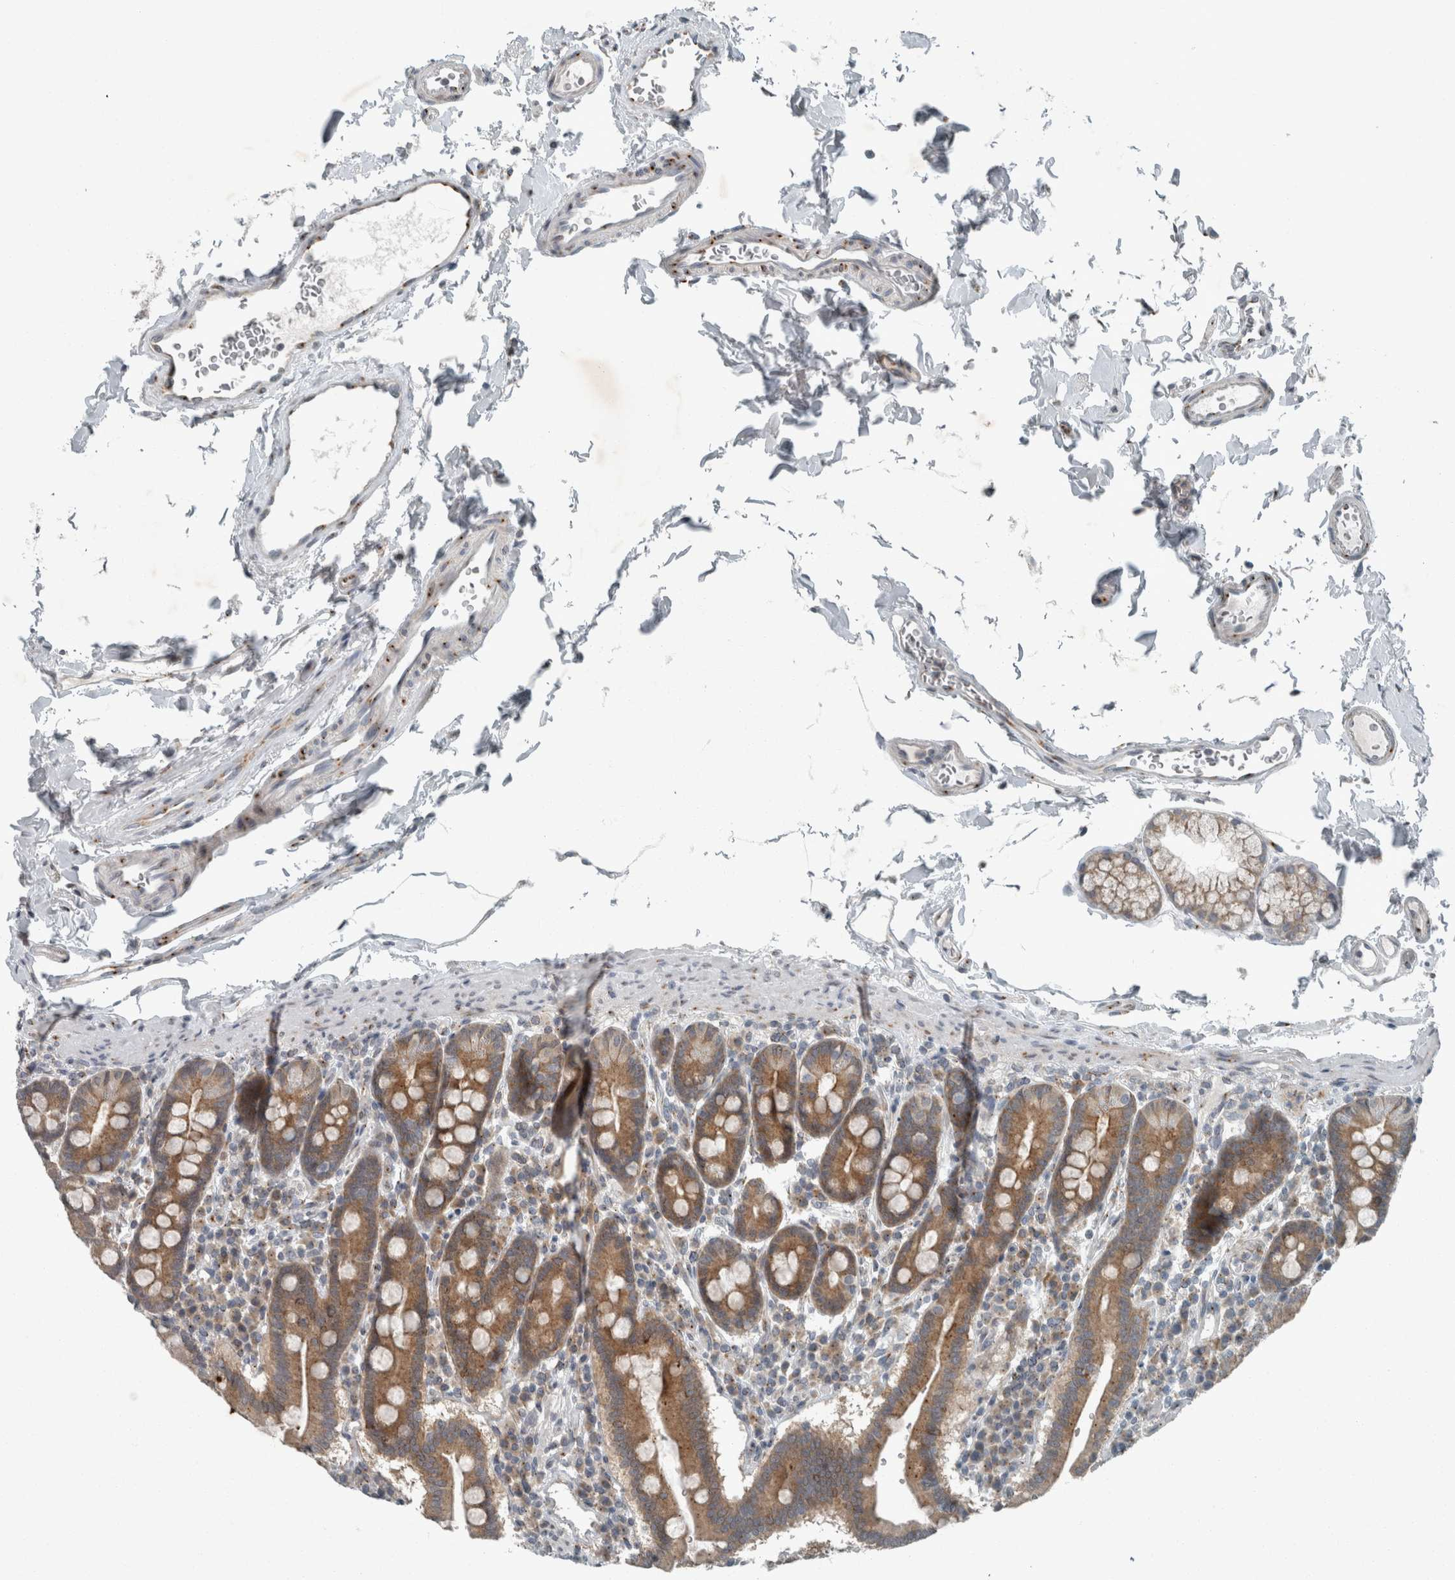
{"staining": {"intensity": "moderate", "quantity": ">75%", "location": "cytoplasmic/membranous"}, "tissue": "duodenum", "cell_type": "Glandular cells", "image_type": "normal", "snomed": [{"axis": "morphology", "description": "Normal tissue, NOS"}, {"axis": "morphology", "description": "Adenocarcinoma, NOS"}, {"axis": "topography", "description": "Pancreas"}, {"axis": "topography", "description": "Duodenum"}], "caption": "Unremarkable duodenum shows moderate cytoplasmic/membranous positivity in about >75% of glandular cells.", "gene": "KIF1C", "patient": {"sex": "male", "age": 50}}